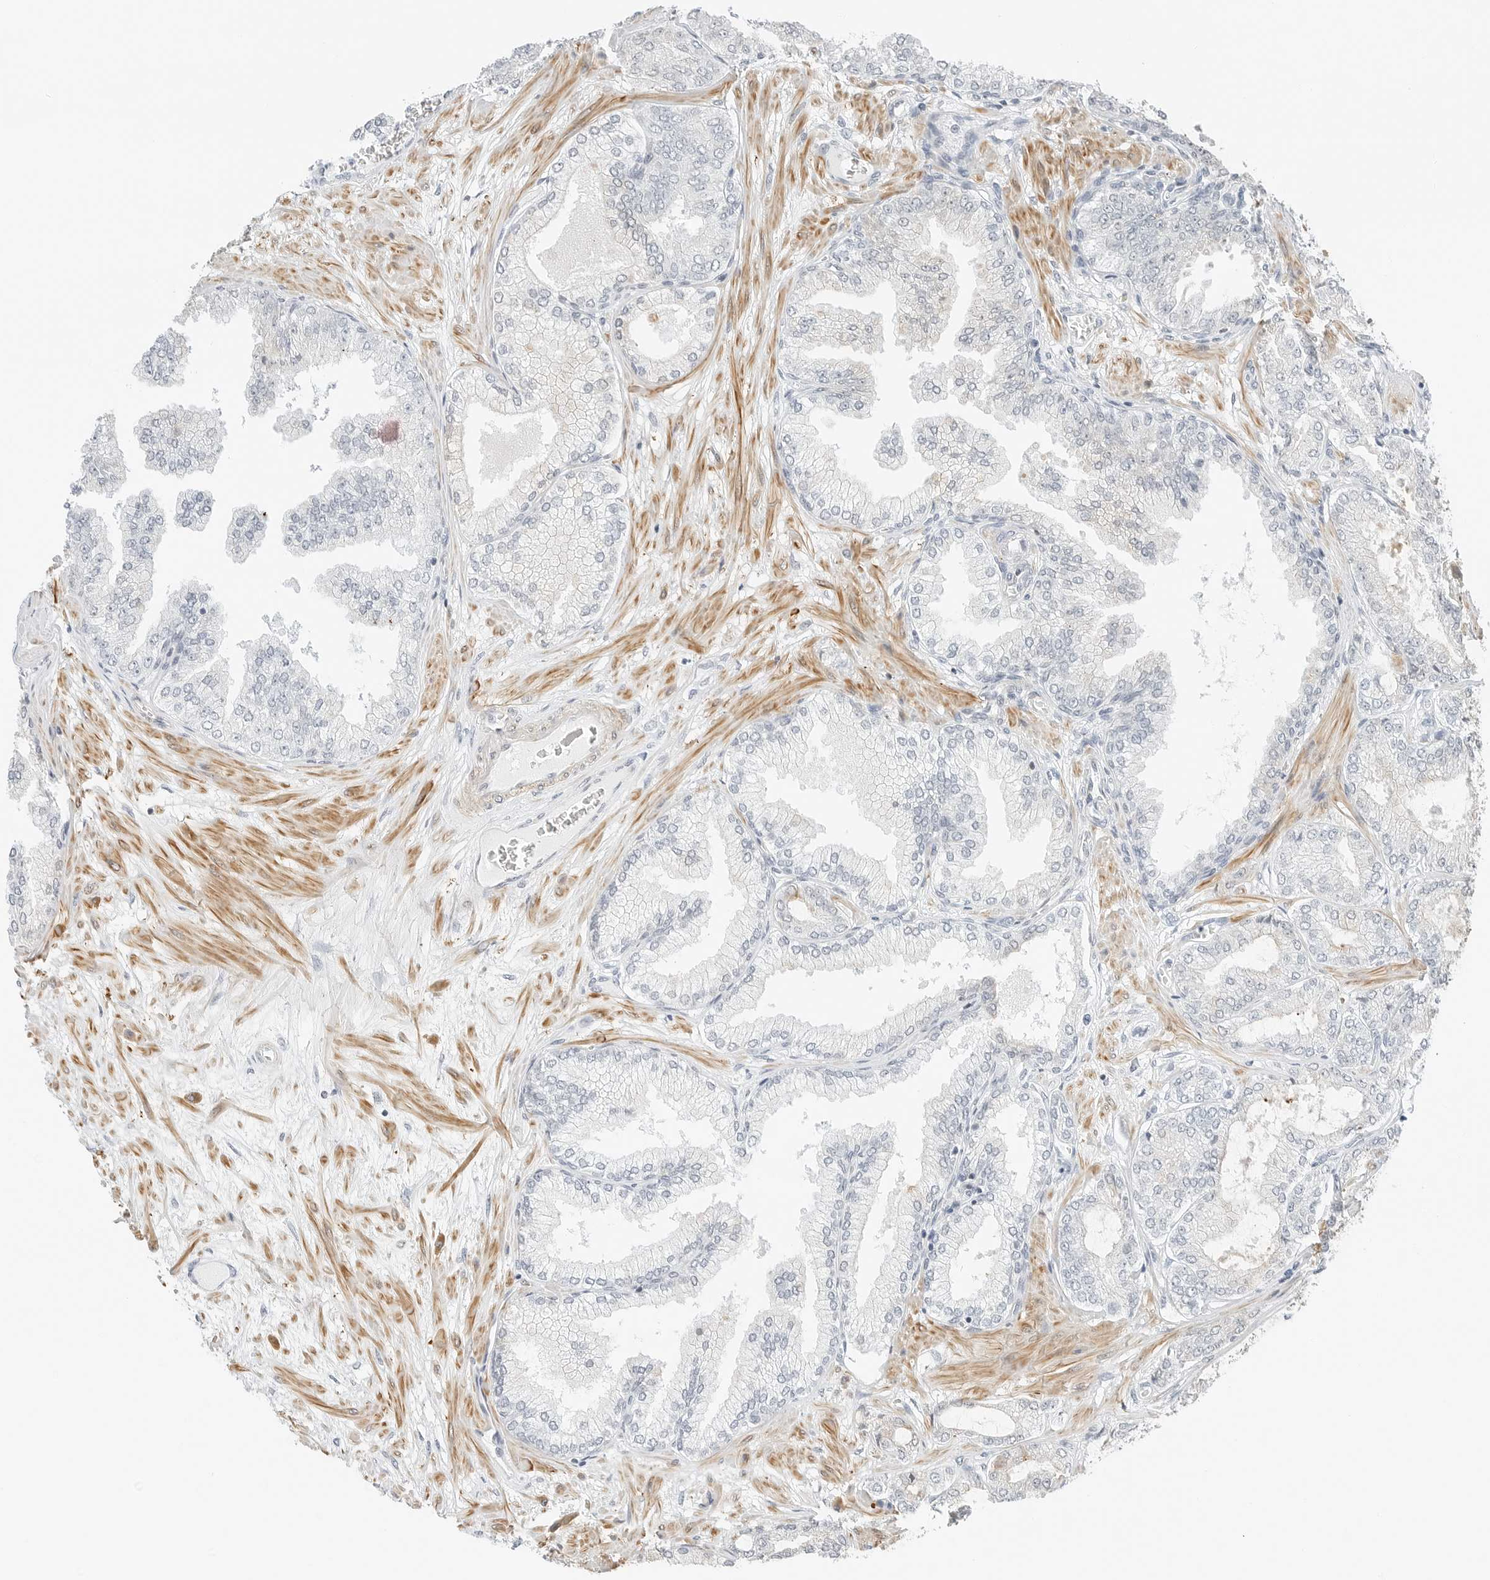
{"staining": {"intensity": "negative", "quantity": "none", "location": "none"}, "tissue": "prostate cancer", "cell_type": "Tumor cells", "image_type": "cancer", "snomed": [{"axis": "morphology", "description": "Adenocarcinoma, Low grade"}, {"axis": "topography", "description": "Prostate"}], "caption": "Prostate cancer (low-grade adenocarcinoma) was stained to show a protein in brown. There is no significant positivity in tumor cells.", "gene": "IQCC", "patient": {"sex": "male", "age": 63}}